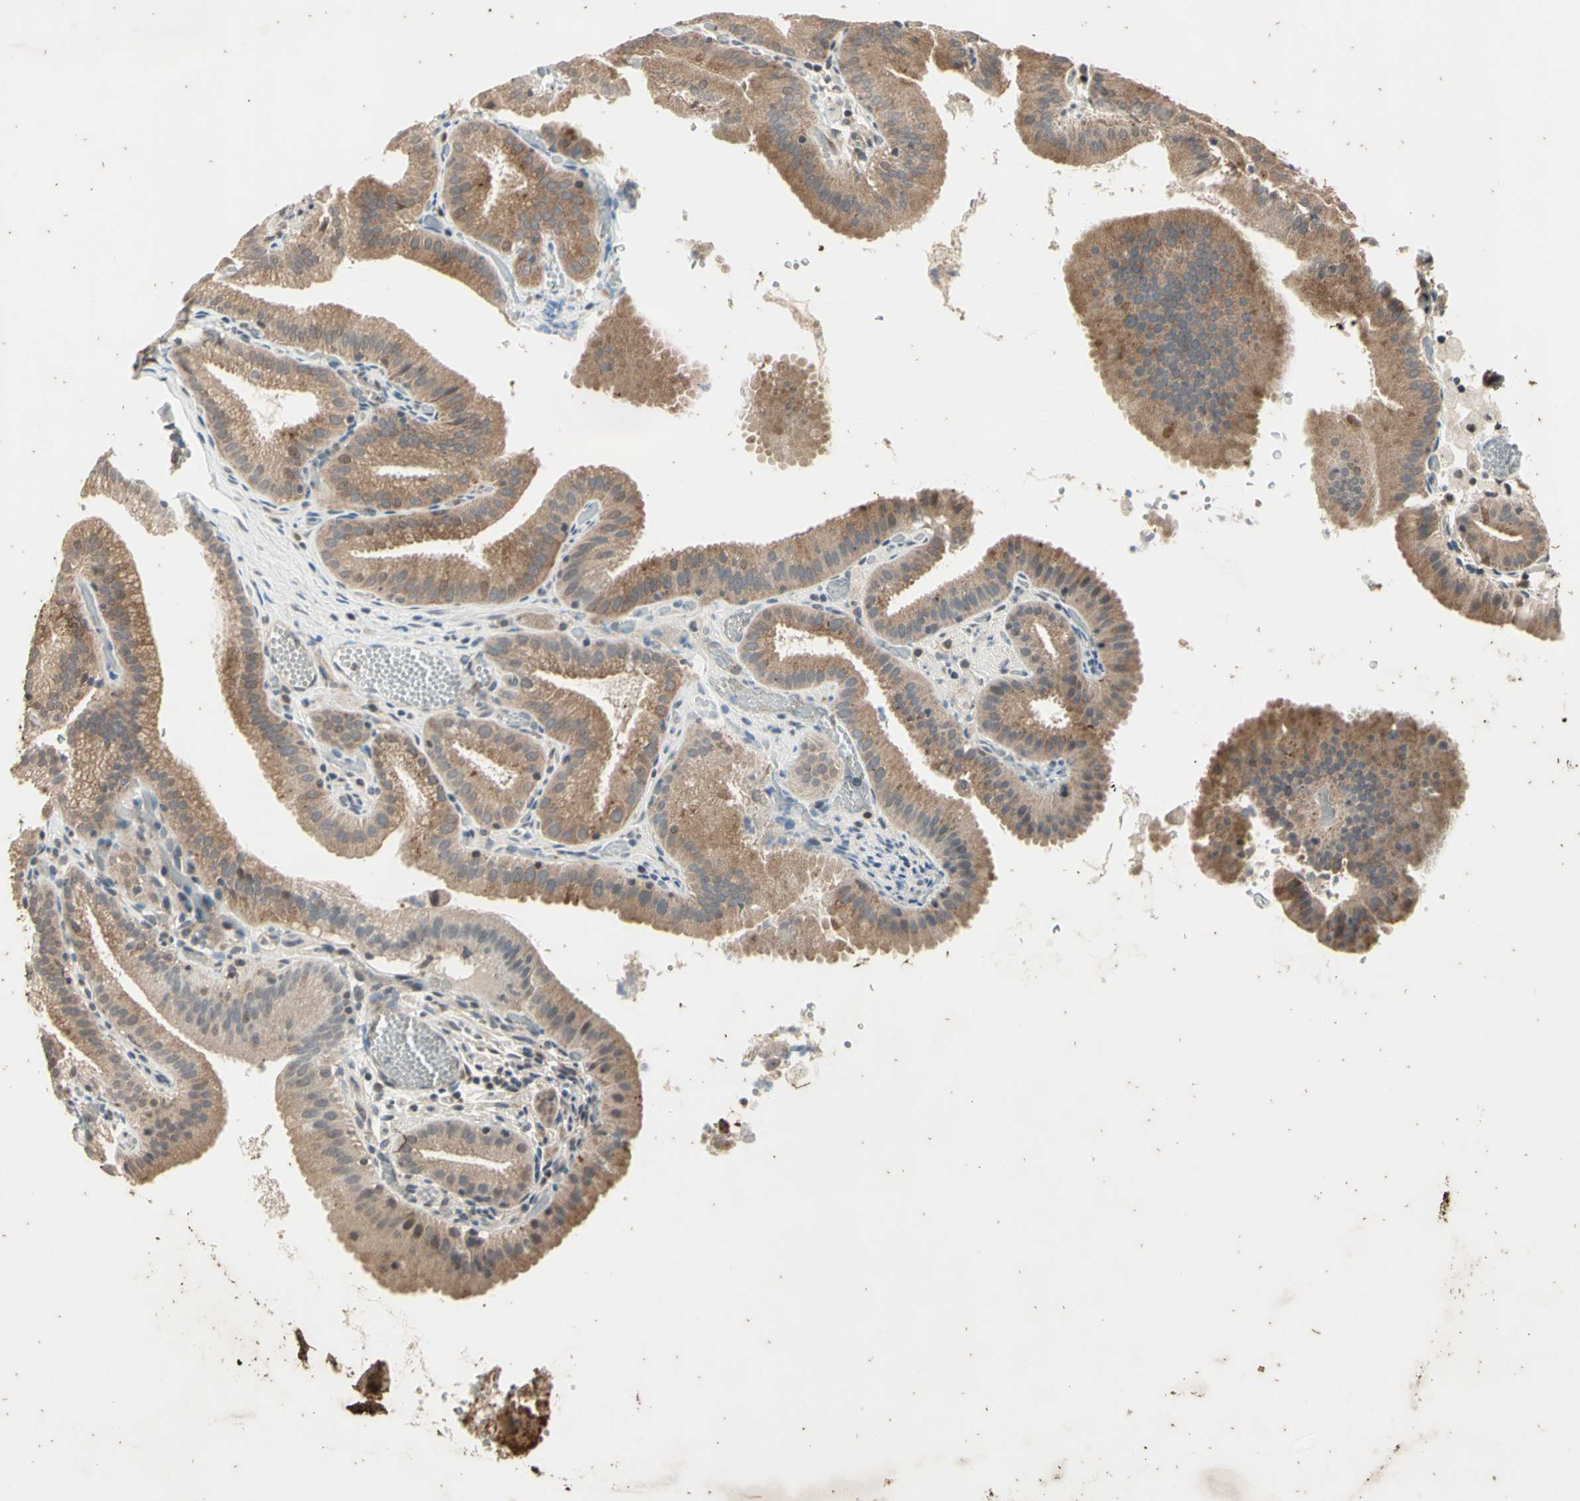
{"staining": {"intensity": "moderate", "quantity": ">75%", "location": "cytoplasmic/membranous"}, "tissue": "gallbladder", "cell_type": "Glandular cells", "image_type": "normal", "snomed": [{"axis": "morphology", "description": "Normal tissue, NOS"}, {"axis": "topography", "description": "Gallbladder"}], "caption": "Protein expression analysis of unremarkable gallbladder displays moderate cytoplasmic/membranous staining in about >75% of glandular cells.", "gene": "EFNB2", "patient": {"sex": "male", "age": 54}}